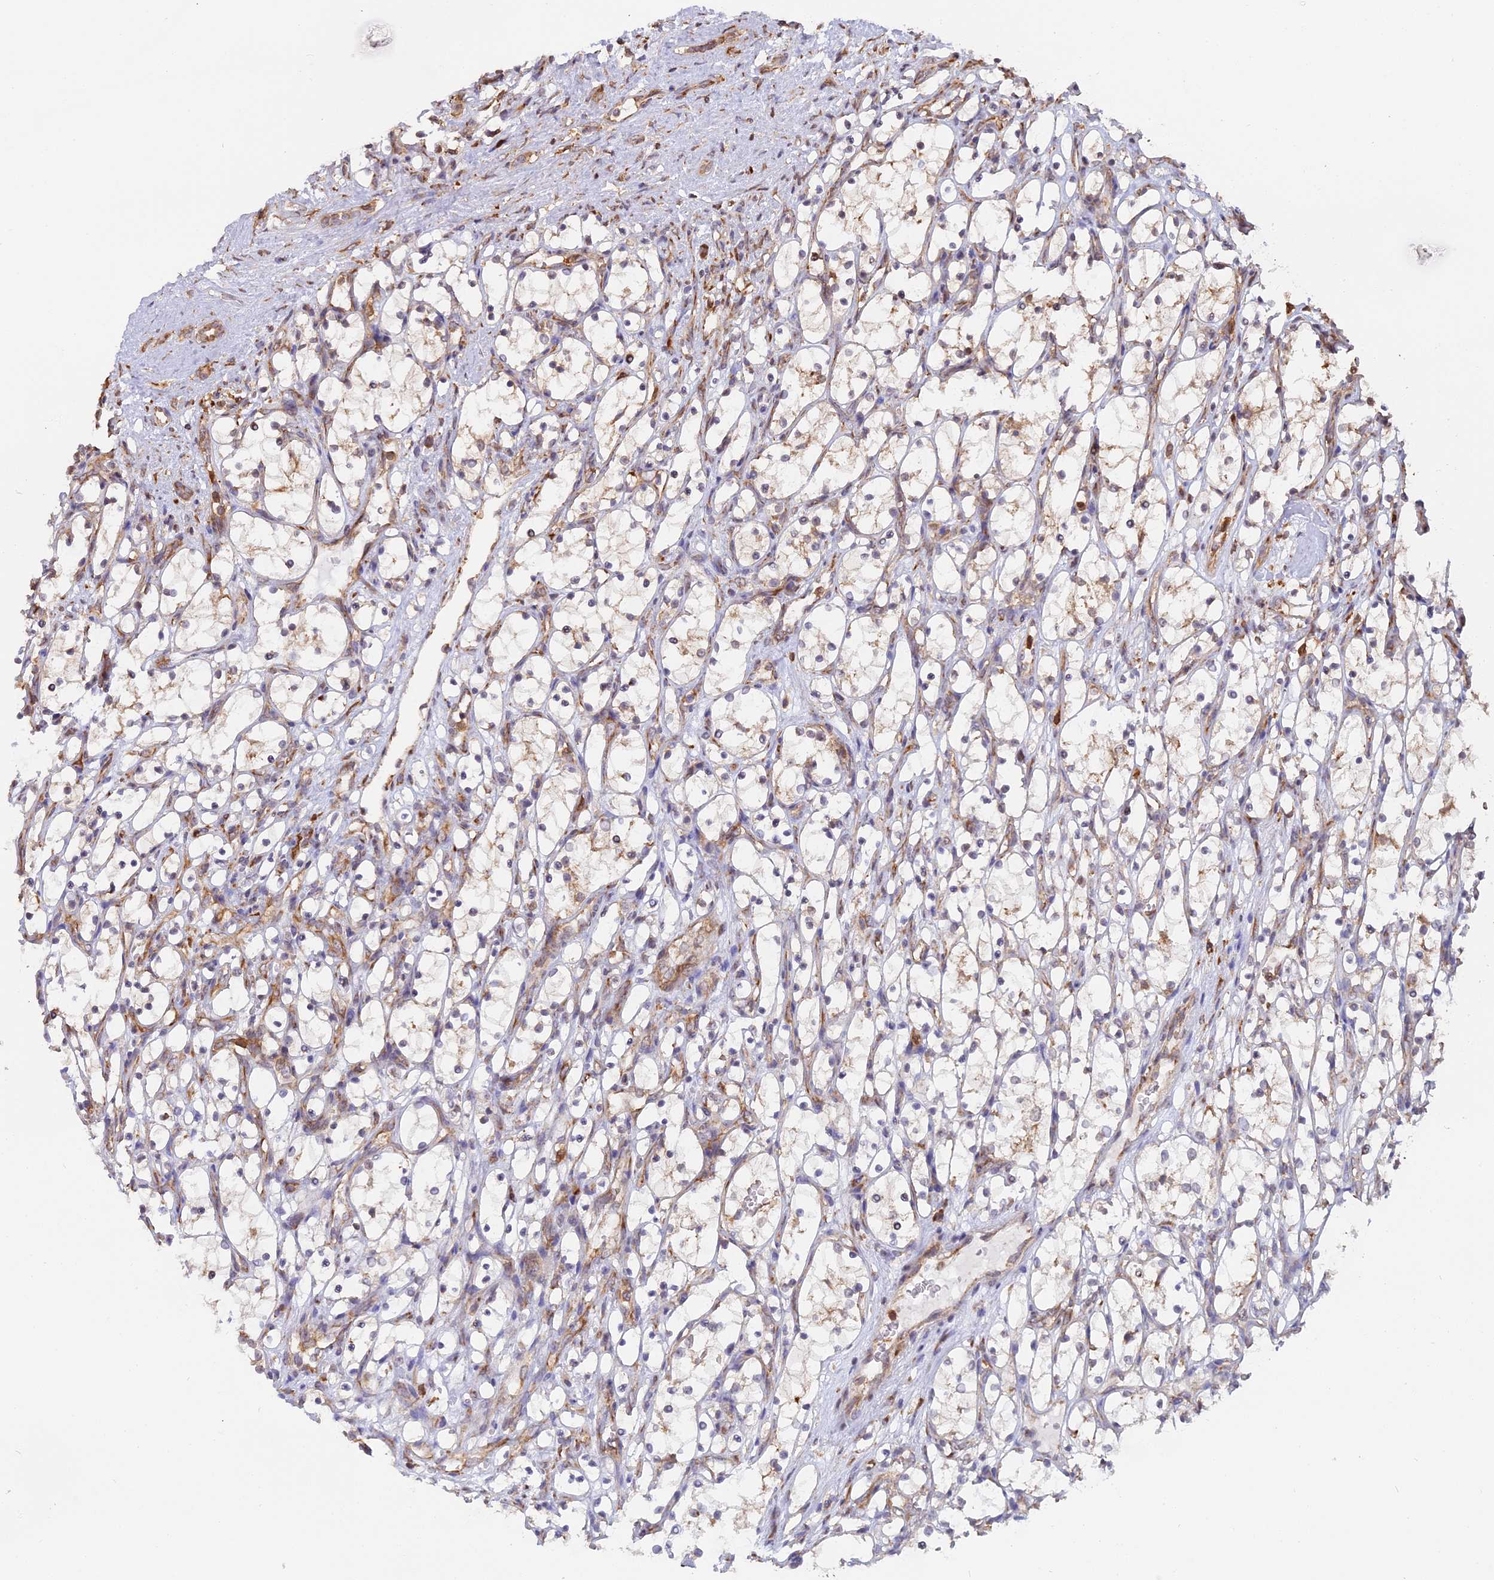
{"staining": {"intensity": "weak", "quantity": "<25%", "location": "cytoplasmic/membranous"}, "tissue": "renal cancer", "cell_type": "Tumor cells", "image_type": "cancer", "snomed": [{"axis": "morphology", "description": "Adenocarcinoma, NOS"}, {"axis": "topography", "description": "Kidney"}], "caption": "Micrograph shows no protein positivity in tumor cells of renal cancer tissue. Brightfield microscopy of IHC stained with DAB (brown) and hematoxylin (blue), captured at high magnification.", "gene": "RPL26", "patient": {"sex": "female", "age": 69}}